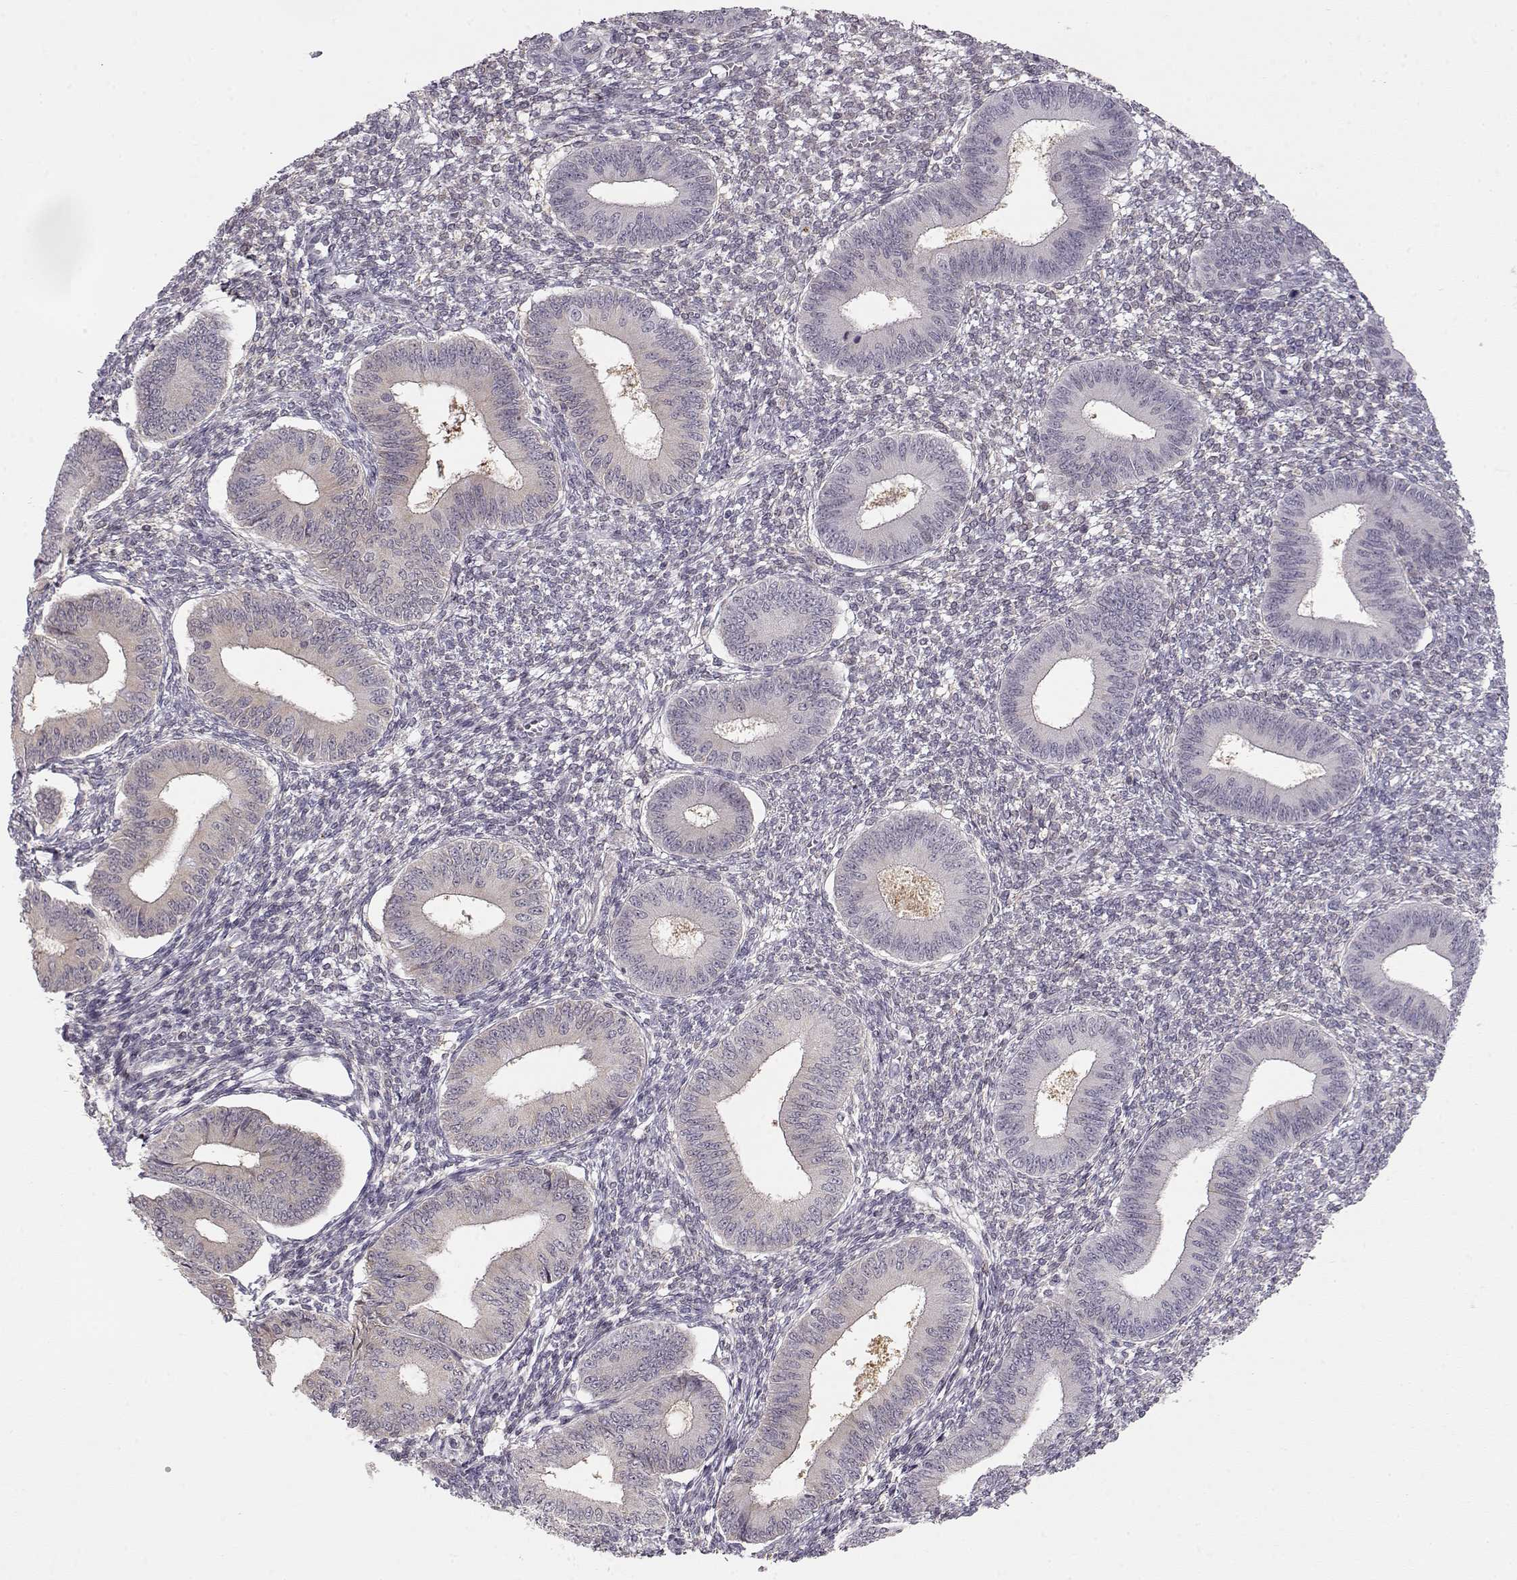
{"staining": {"intensity": "negative", "quantity": "none", "location": "none"}, "tissue": "endometrium", "cell_type": "Cells in endometrial stroma", "image_type": "normal", "snomed": [{"axis": "morphology", "description": "Normal tissue, NOS"}, {"axis": "topography", "description": "Endometrium"}], "caption": "DAB (3,3'-diaminobenzidine) immunohistochemical staining of normal endometrium exhibits no significant expression in cells in endometrial stroma. Nuclei are stained in blue.", "gene": "TEPP", "patient": {"sex": "female", "age": 42}}